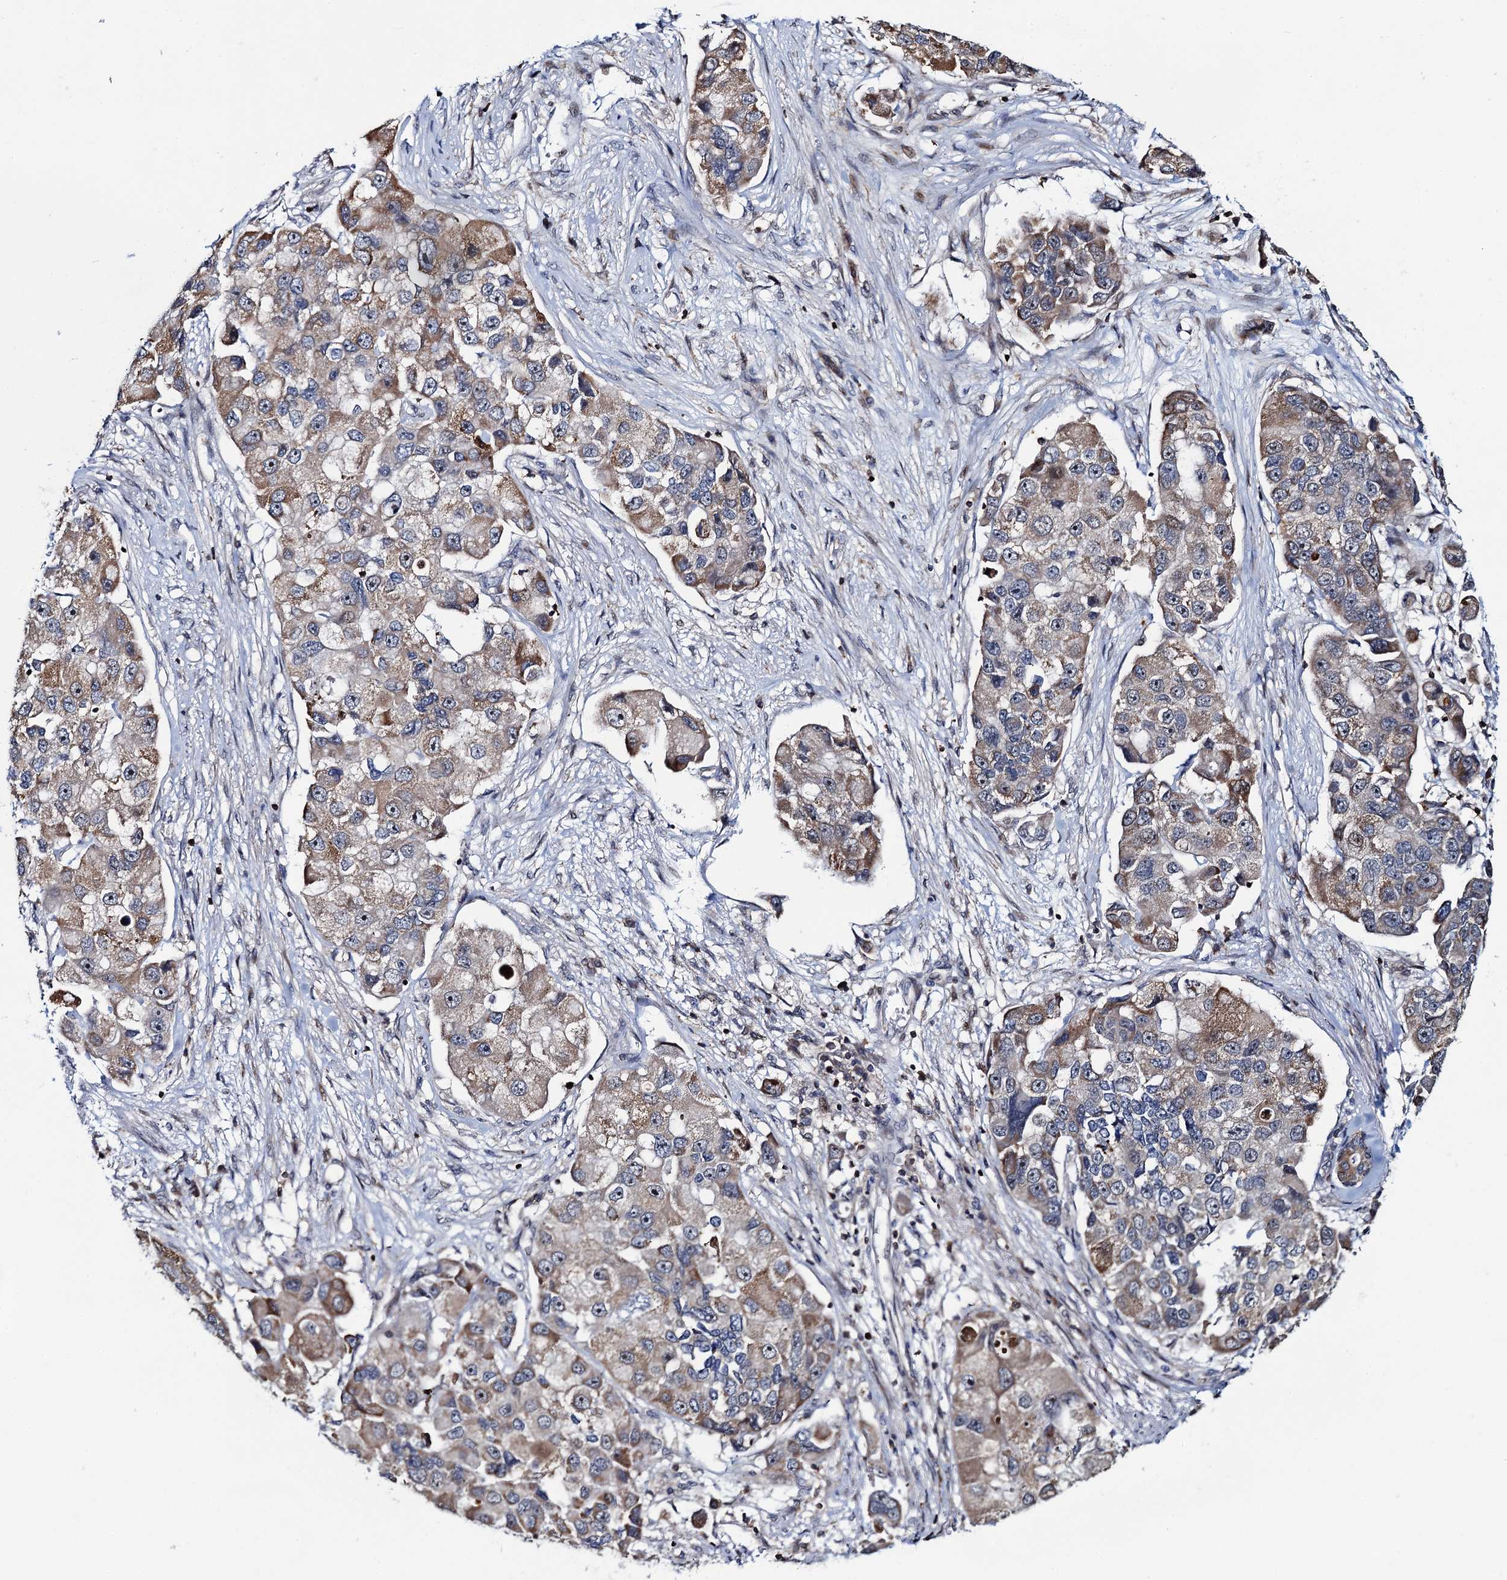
{"staining": {"intensity": "weak", "quantity": "25%-75%", "location": "cytoplasmic/membranous"}, "tissue": "lung cancer", "cell_type": "Tumor cells", "image_type": "cancer", "snomed": [{"axis": "morphology", "description": "Adenocarcinoma, NOS"}, {"axis": "topography", "description": "Lung"}], "caption": "Immunohistochemical staining of human lung cancer displays low levels of weak cytoplasmic/membranous expression in about 25%-75% of tumor cells. The protein of interest is stained brown, and the nuclei are stained in blue (DAB (3,3'-diaminobenzidine) IHC with brightfield microscopy, high magnification).", "gene": "CCDC102A", "patient": {"sex": "female", "age": 54}}